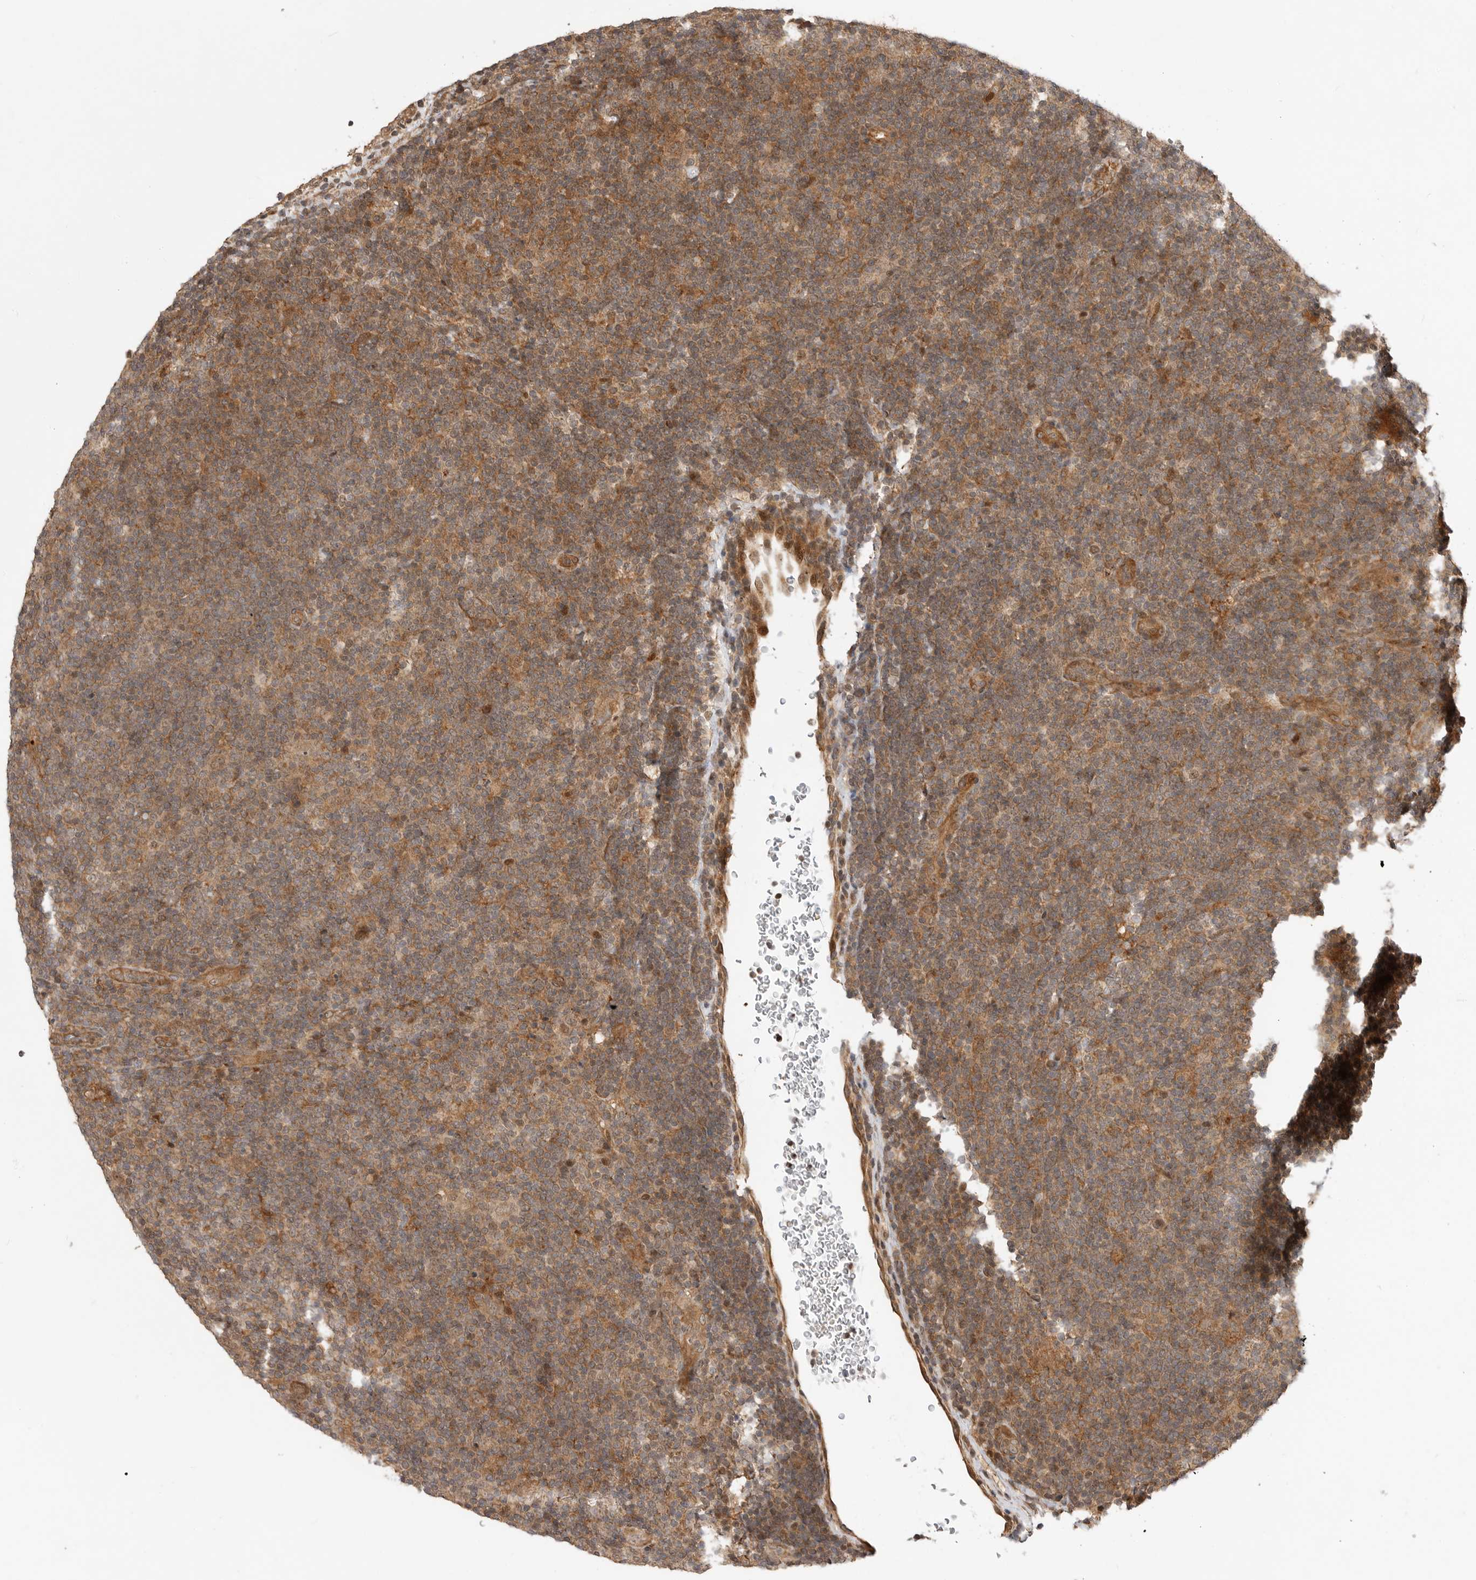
{"staining": {"intensity": "weak", "quantity": ">75%", "location": "cytoplasmic/membranous"}, "tissue": "lymphoma", "cell_type": "Tumor cells", "image_type": "cancer", "snomed": [{"axis": "morphology", "description": "Hodgkin's disease, NOS"}, {"axis": "topography", "description": "Lymph node"}], "caption": "Tumor cells show low levels of weak cytoplasmic/membranous staining in about >75% of cells in Hodgkin's disease.", "gene": "ADPRS", "patient": {"sex": "female", "age": 57}}